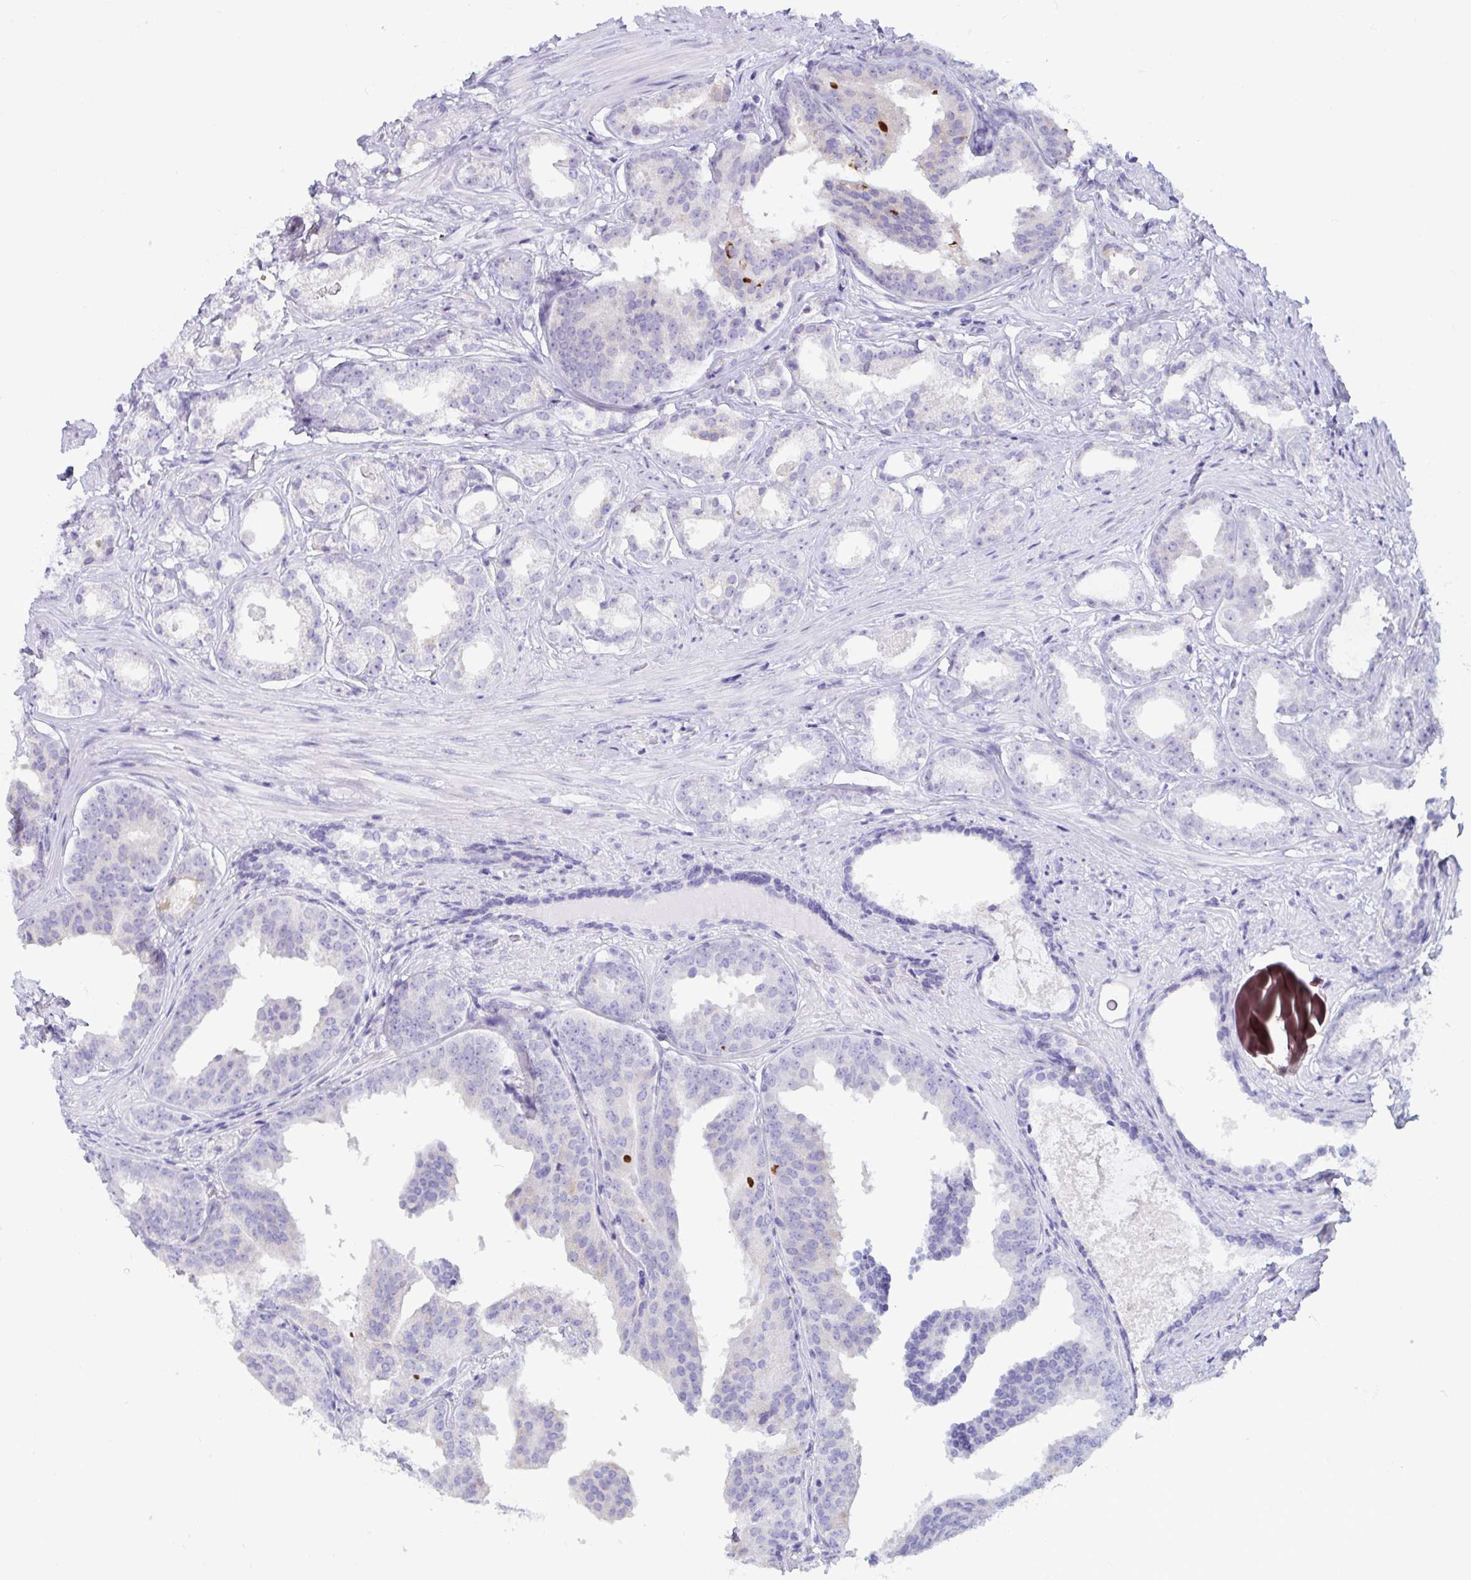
{"staining": {"intensity": "negative", "quantity": "none", "location": "none"}, "tissue": "prostate cancer", "cell_type": "Tumor cells", "image_type": "cancer", "snomed": [{"axis": "morphology", "description": "Adenocarcinoma, Low grade"}, {"axis": "topography", "description": "Prostate"}], "caption": "Immunohistochemistry (IHC) micrograph of neoplastic tissue: adenocarcinoma (low-grade) (prostate) stained with DAB reveals no significant protein staining in tumor cells.", "gene": "TFPI2", "patient": {"sex": "male", "age": 65}}